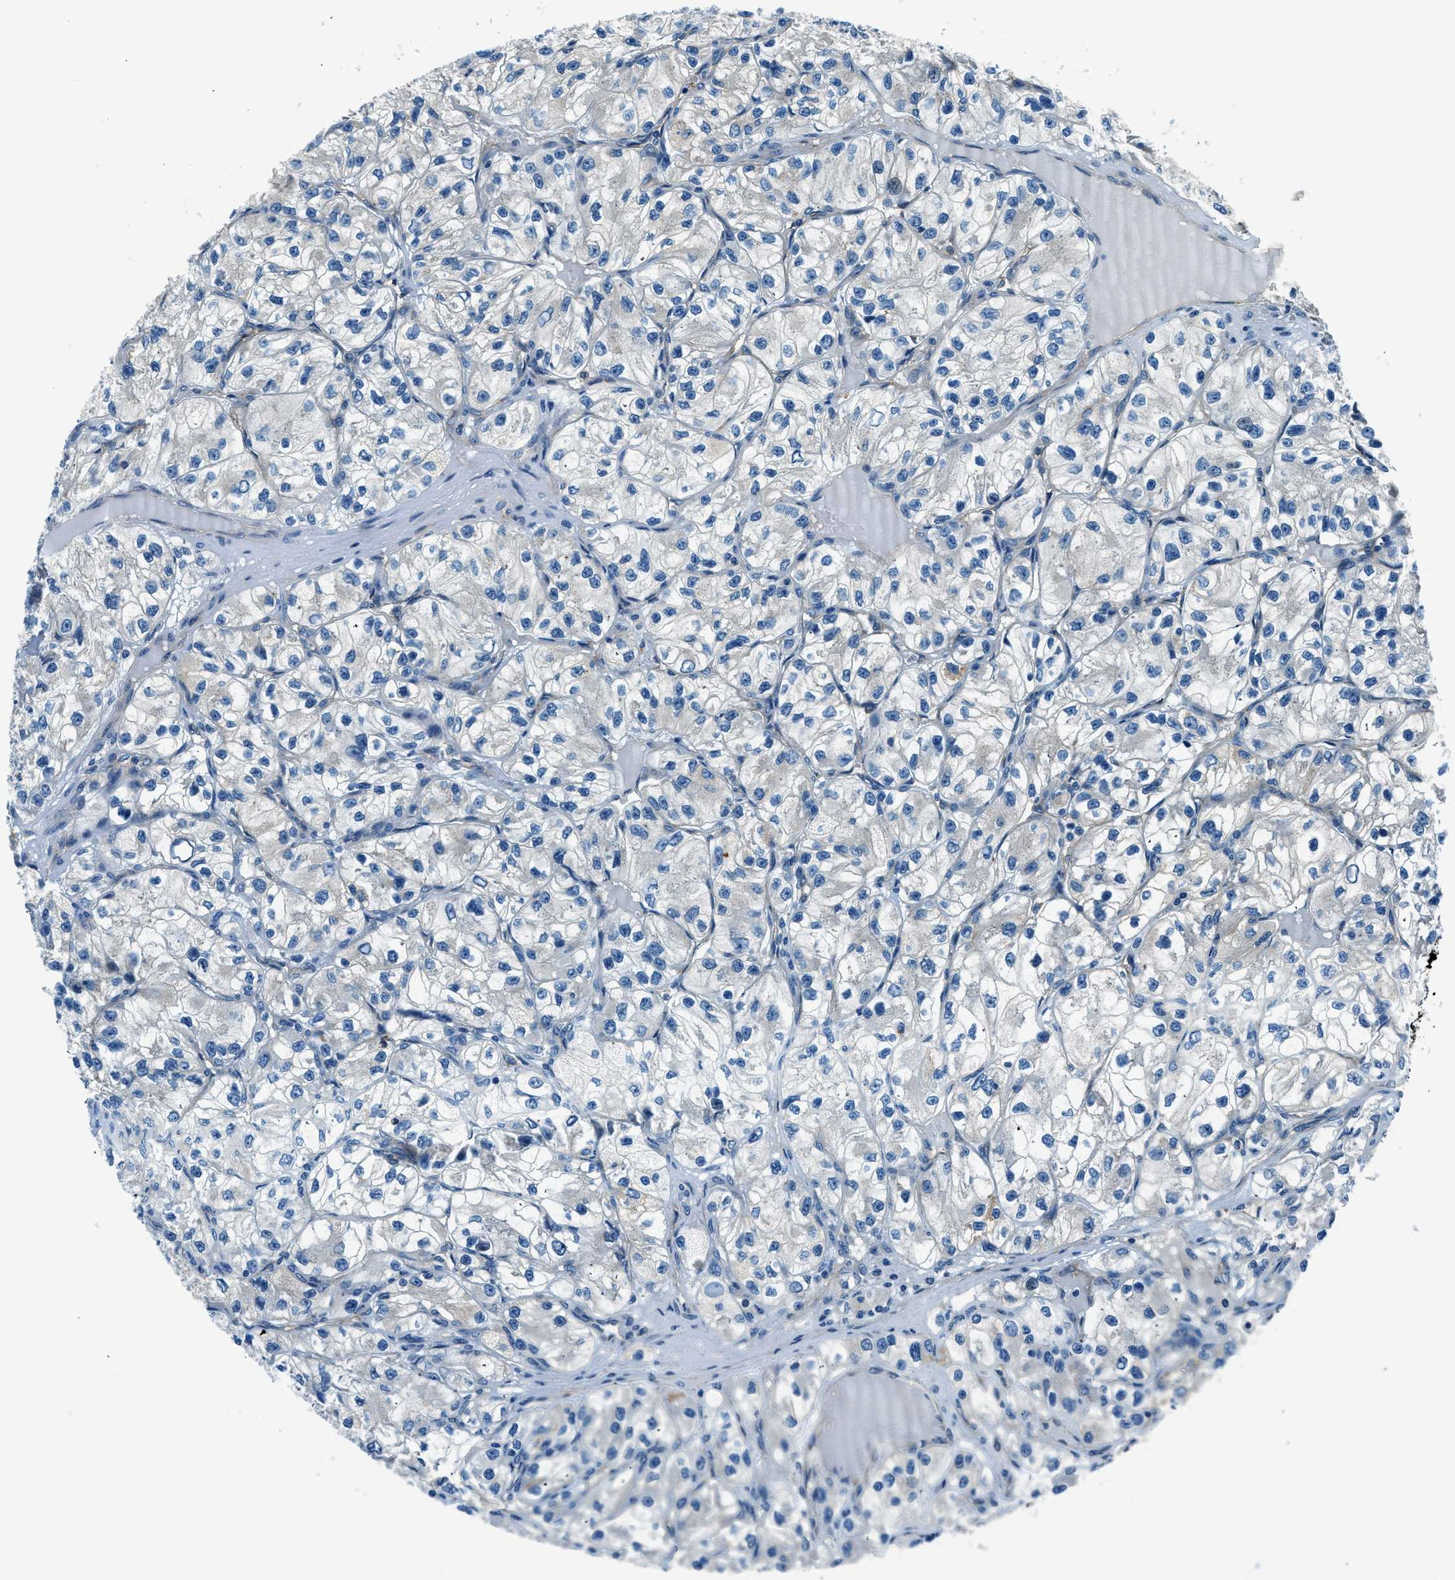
{"staining": {"intensity": "moderate", "quantity": "25%-75%", "location": "cytoplasmic/membranous"}, "tissue": "renal cancer", "cell_type": "Tumor cells", "image_type": "cancer", "snomed": [{"axis": "morphology", "description": "Adenocarcinoma, NOS"}, {"axis": "topography", "description": "Kidney"}], "caption": "High-power microscopy captured an immunohistochemistry (IHC) histopathology image of renal adenocarcinoma, revealing moderate cytoplasmic/membranous staining in approximately 25%-75% of tumor cells. The staining was performed using DAB (3,3'-diaminobenzidine), with brown indicating positive protein expression. Nuclei are stained blue with hematoxylin.", "gene": "SLC19A2", "patient": {"sex": "female", "age": 57}}